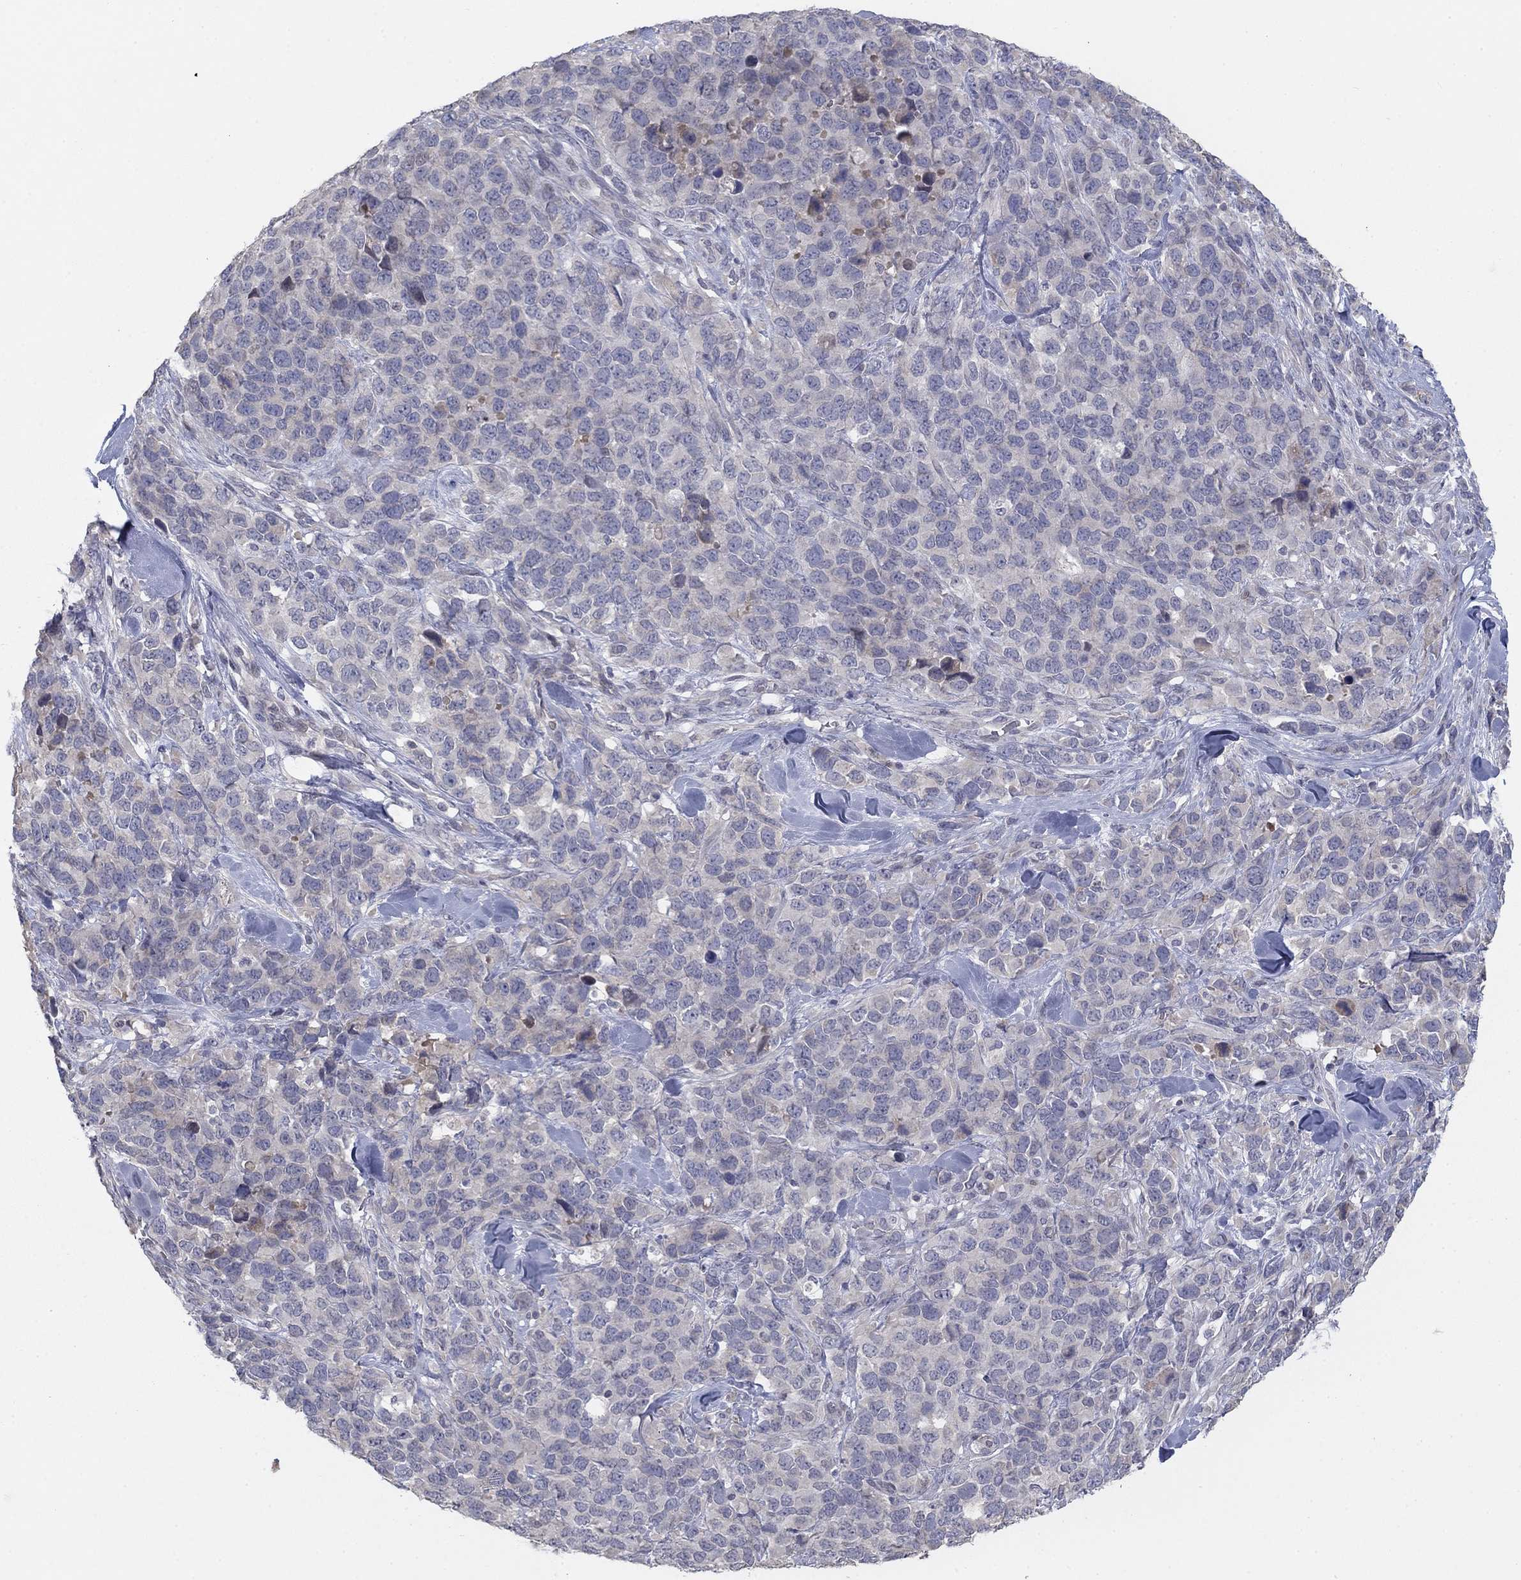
{"staining": {"intensity": "negative", "quantity": "none", "location": "none"}, "tissue": "melanoma", "cell_type": "Tumor cells", "image_type": "cancer", "snomed": [{"axis": "morphology", "description": "Malignant melanoma, Metastatic site"}, {"axis": "topography", "description": "Skin"}], "caption": "A photomicrograph of melanoma stained for a protein demonstrates no brown staining in tumor cells.", "gene": "AMN1", "patient": {"sex": "male", "age": 84}}